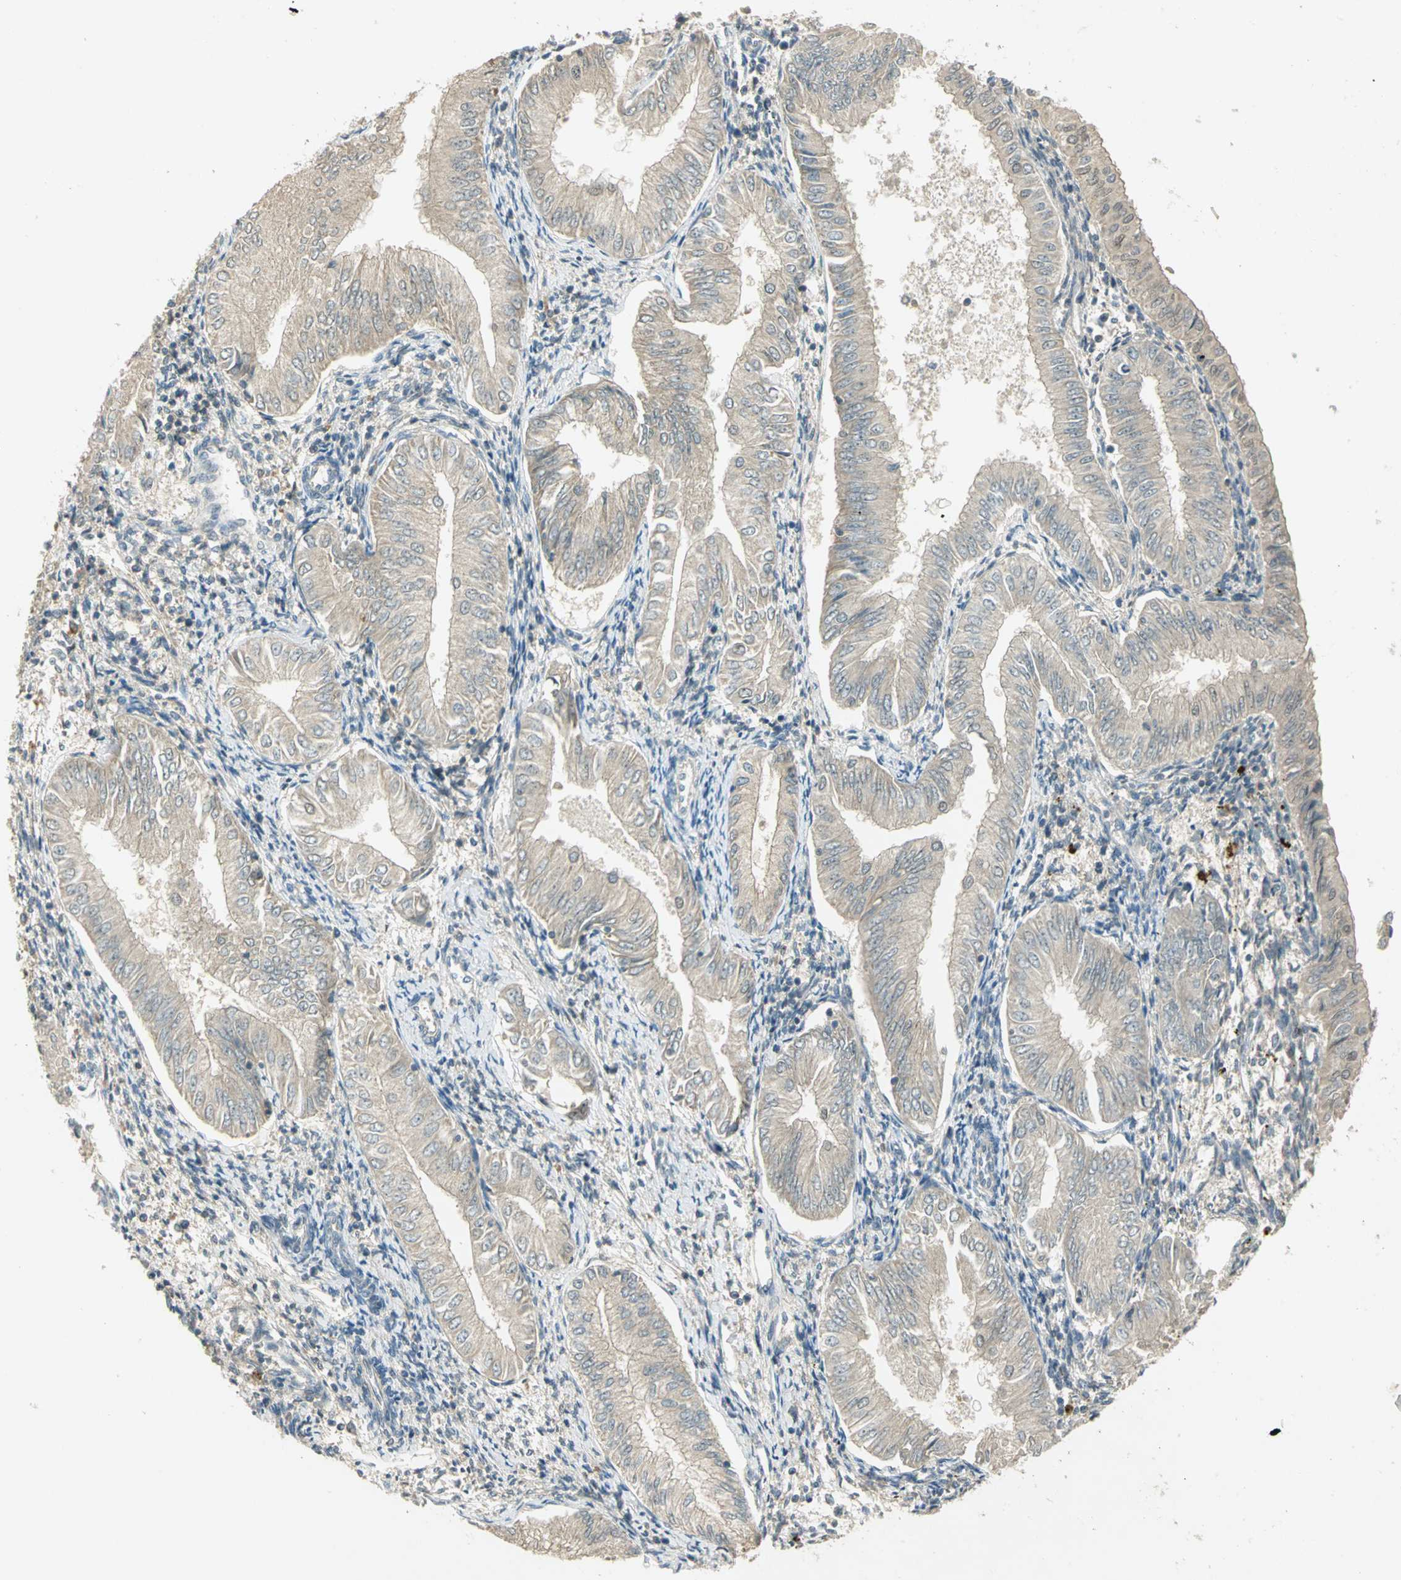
{"staining": {"intensity": "weak", "quantity": "25%-75%", "location": "cytoplasmic/membranous,nuclear"}, "tissue": "endometrial cancer", "cell_type": "Tumor cells", "image_type": "cancer", "snomed": [{"axis": "morphology", "description": "Adenocarcinoma, NOS"}, {"axis": "topography", "description": "Endometrium"}], "caption": "Endometrial cancer (adenocarcinoma) stained for a protein (brown) demonstrates weak cytoplasmic/membranous and nuclear positive positivity in about 25%-75% of tumor cells.", "gene": "BIRC2", "patient": {"sex": "female", "age": 53}}